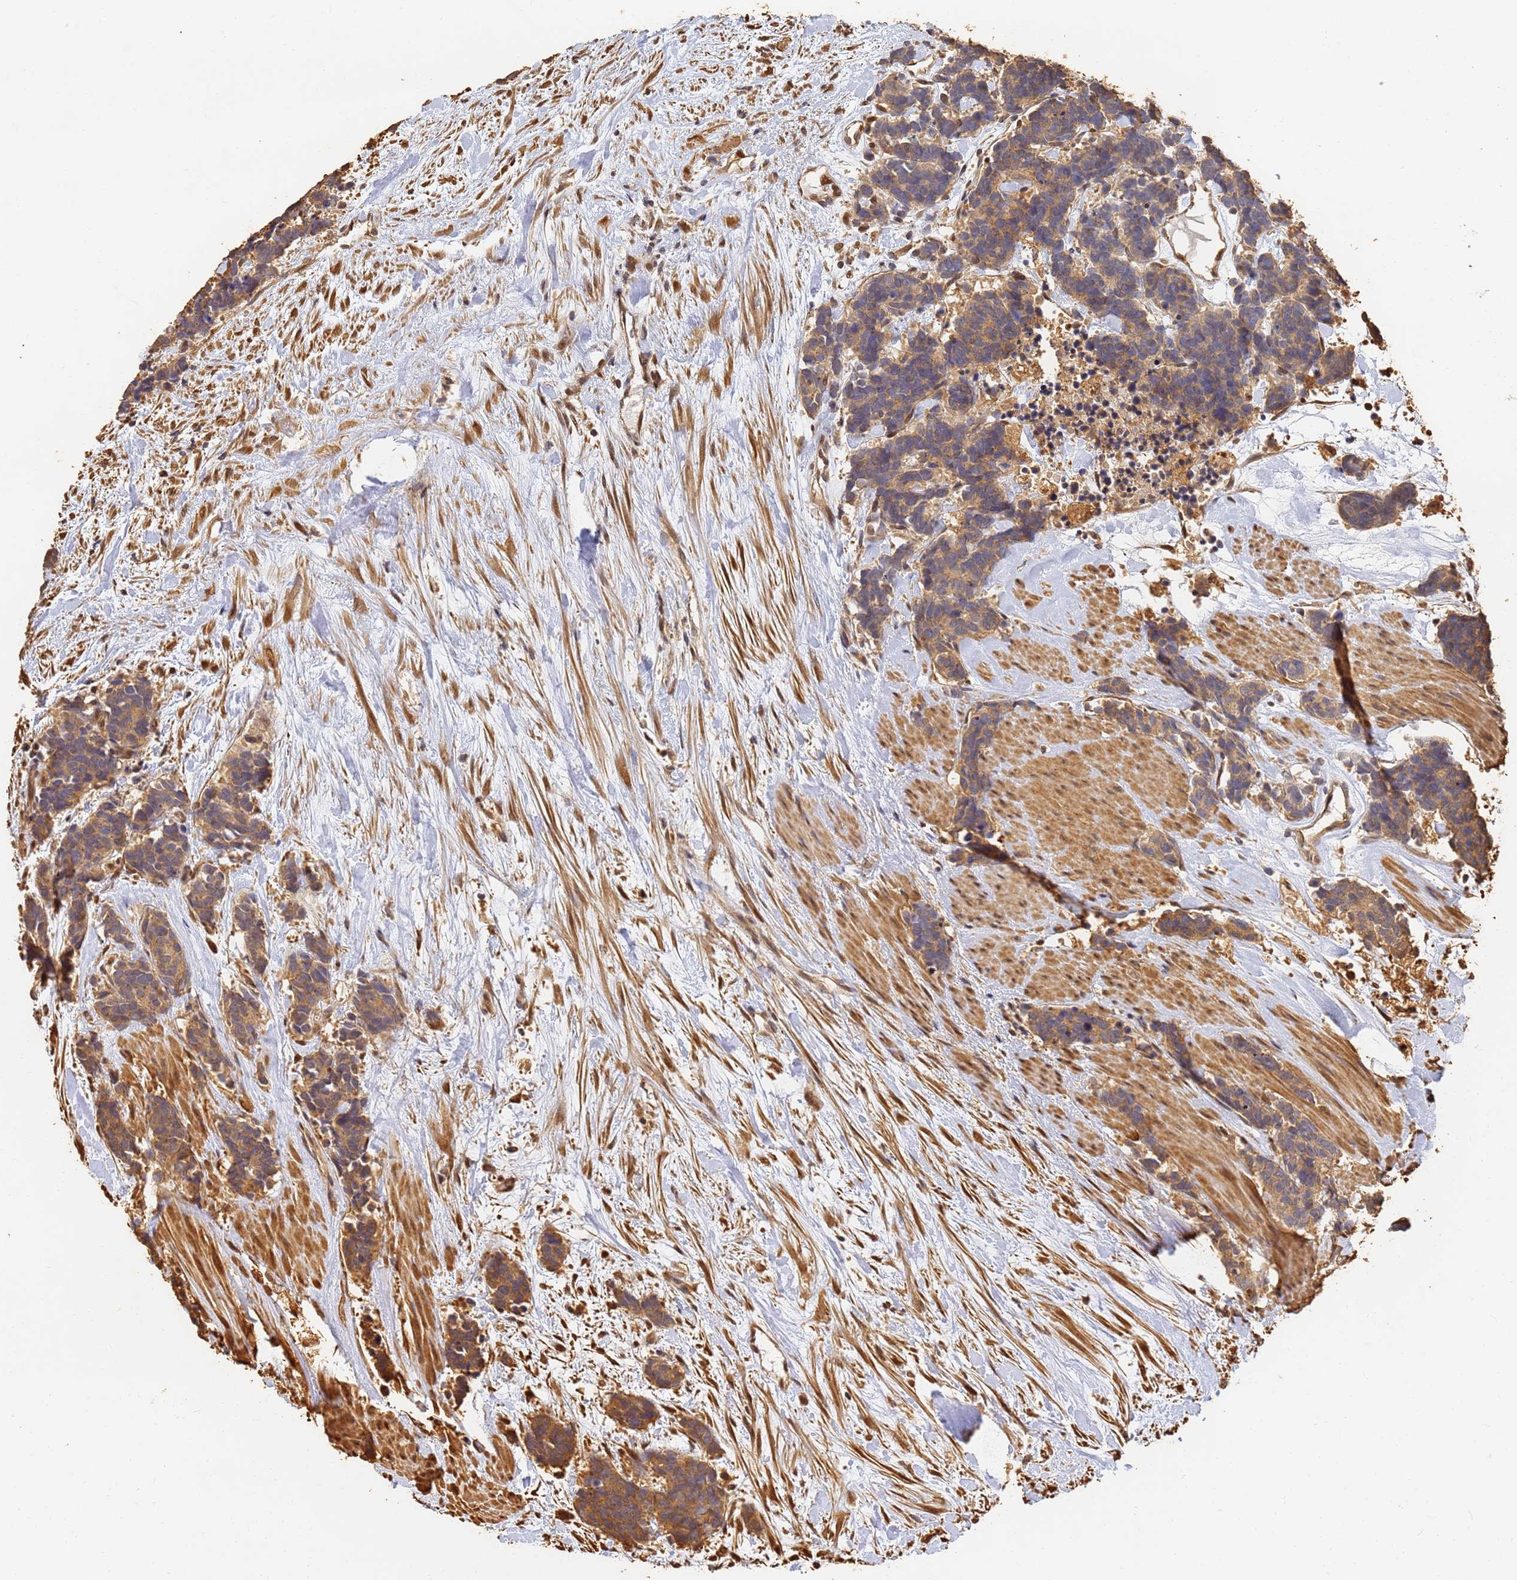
{"staining": {"intensity": "moderate", "quantity": "25%-75%", "location": "cytoplasmic/membranous"}, "tissue": "carcinoid", "cell_type": "Tumor cells", "image_type": "cancer", "snomed": [{"axis": "morphology", "description": "Carcinoma, NOS"}, {"axis": "morphology", "description": "Carcinoid, malignant, NOS"}, {"axis": "topography", "description": "Prostate"}], "caption": "Immunohistochemistry (IHC) photomicrograph of carcinoid stained for a protein (brown), which demonstrates medium levels of moderate cytoplasmic/membranous positivity in about 25%-75% of tumor cells.", "gene": "JAK2", "patient": {"sex": "male", "age": 57}}